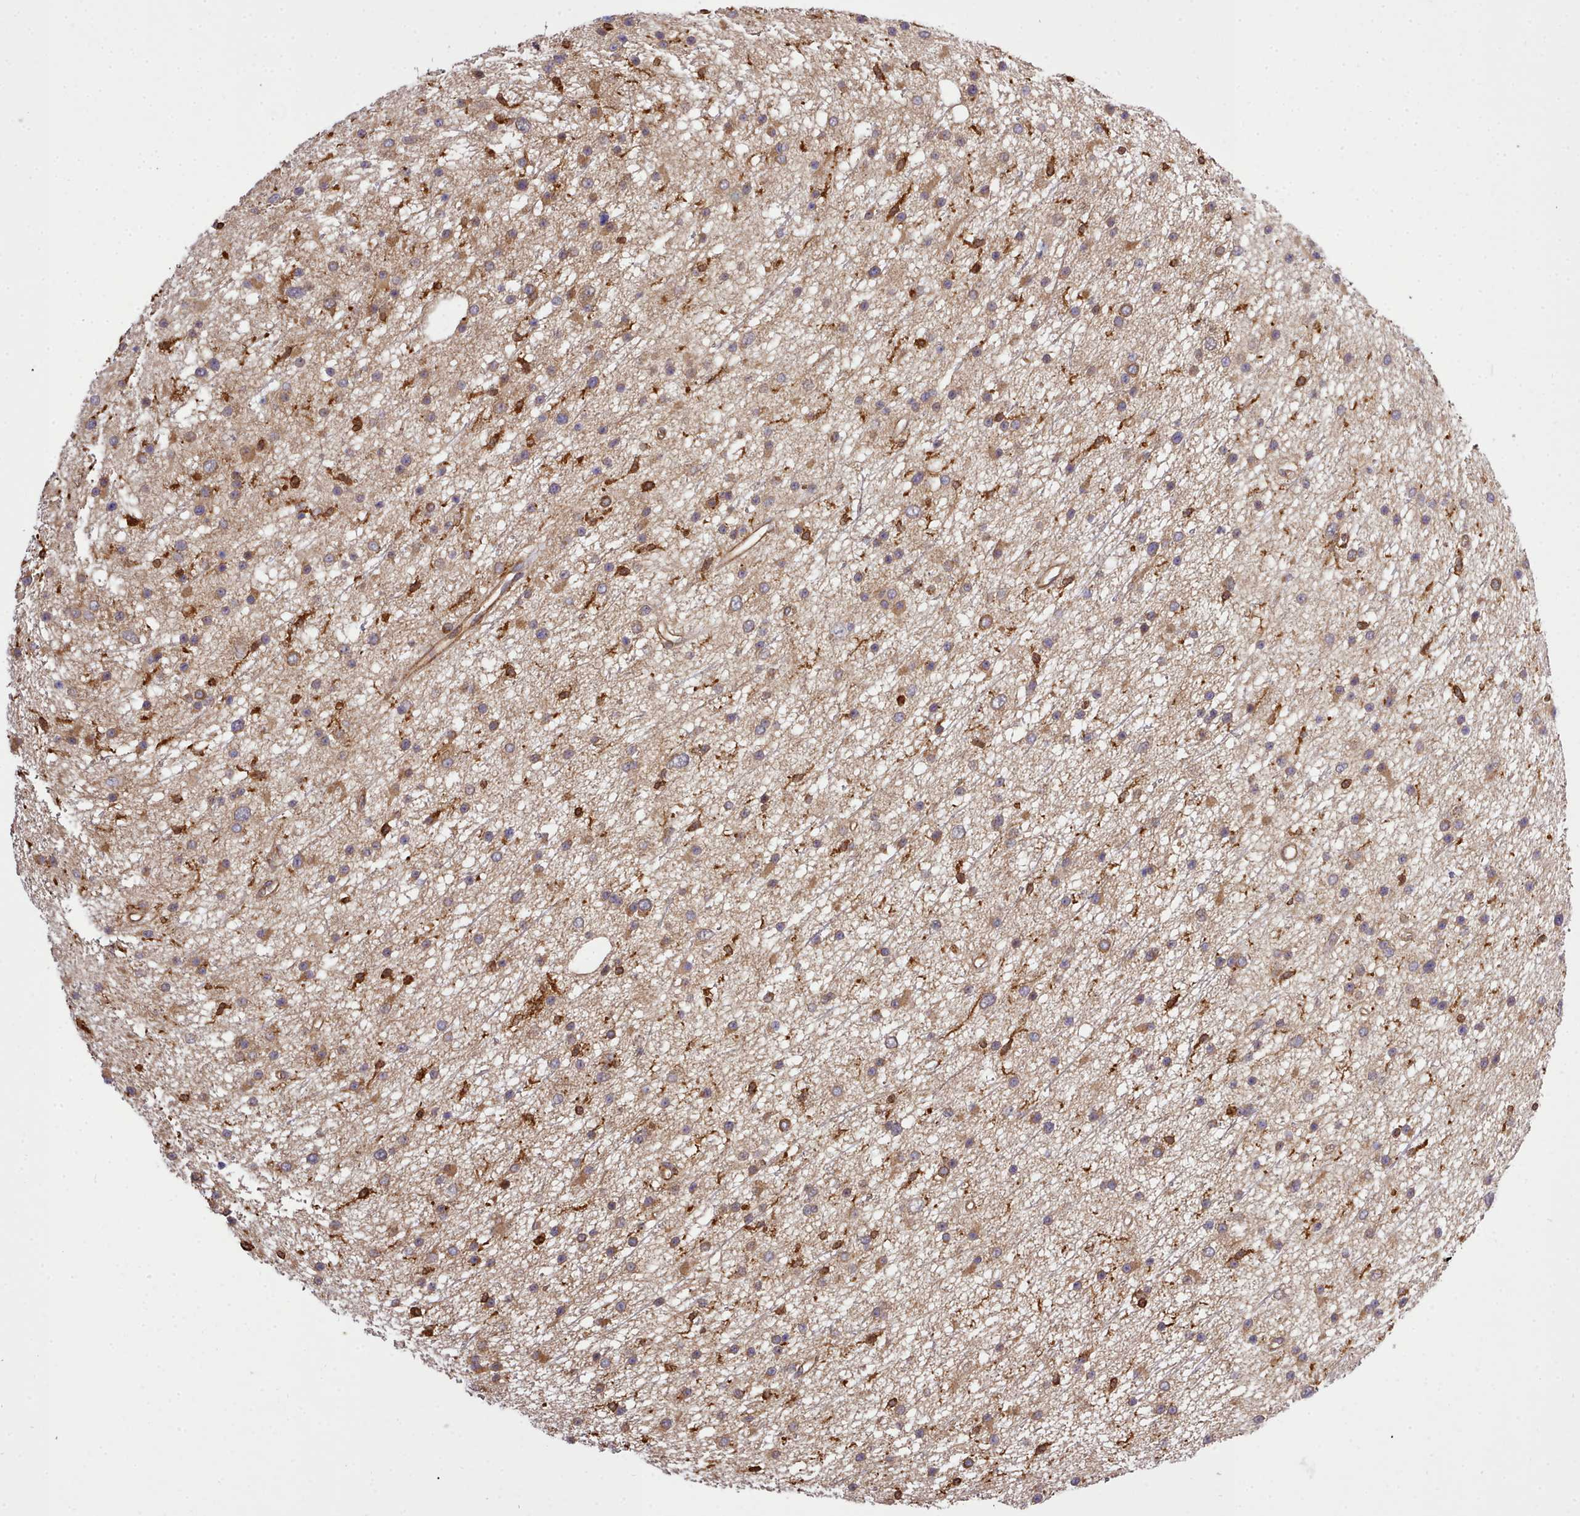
{"staining": {"intensity": "moderate", "quantity": ">75%", "location": "cytoplasmic/membranous"}, "tissue": "glioma", "cell_type": "Tumor cells", "image_type": "cancer", "snomed": [{"axis": "morphology", "description": "Glioma, malignant, Low grade"}, {"axis": "topography", "description": "Cerebral cortex"}], "caption": "Brown immunohistochemical staining in malignant low-grade glioma demonstrates moderate cytoplasmic/membranous staining in about >75% of tumor cells. Immunohistochemistry stains the protein of interest in brown and the nuclei are stained blue.", "gene": "CAPZA1", "patient": {"sex": "female", "age": 39}}